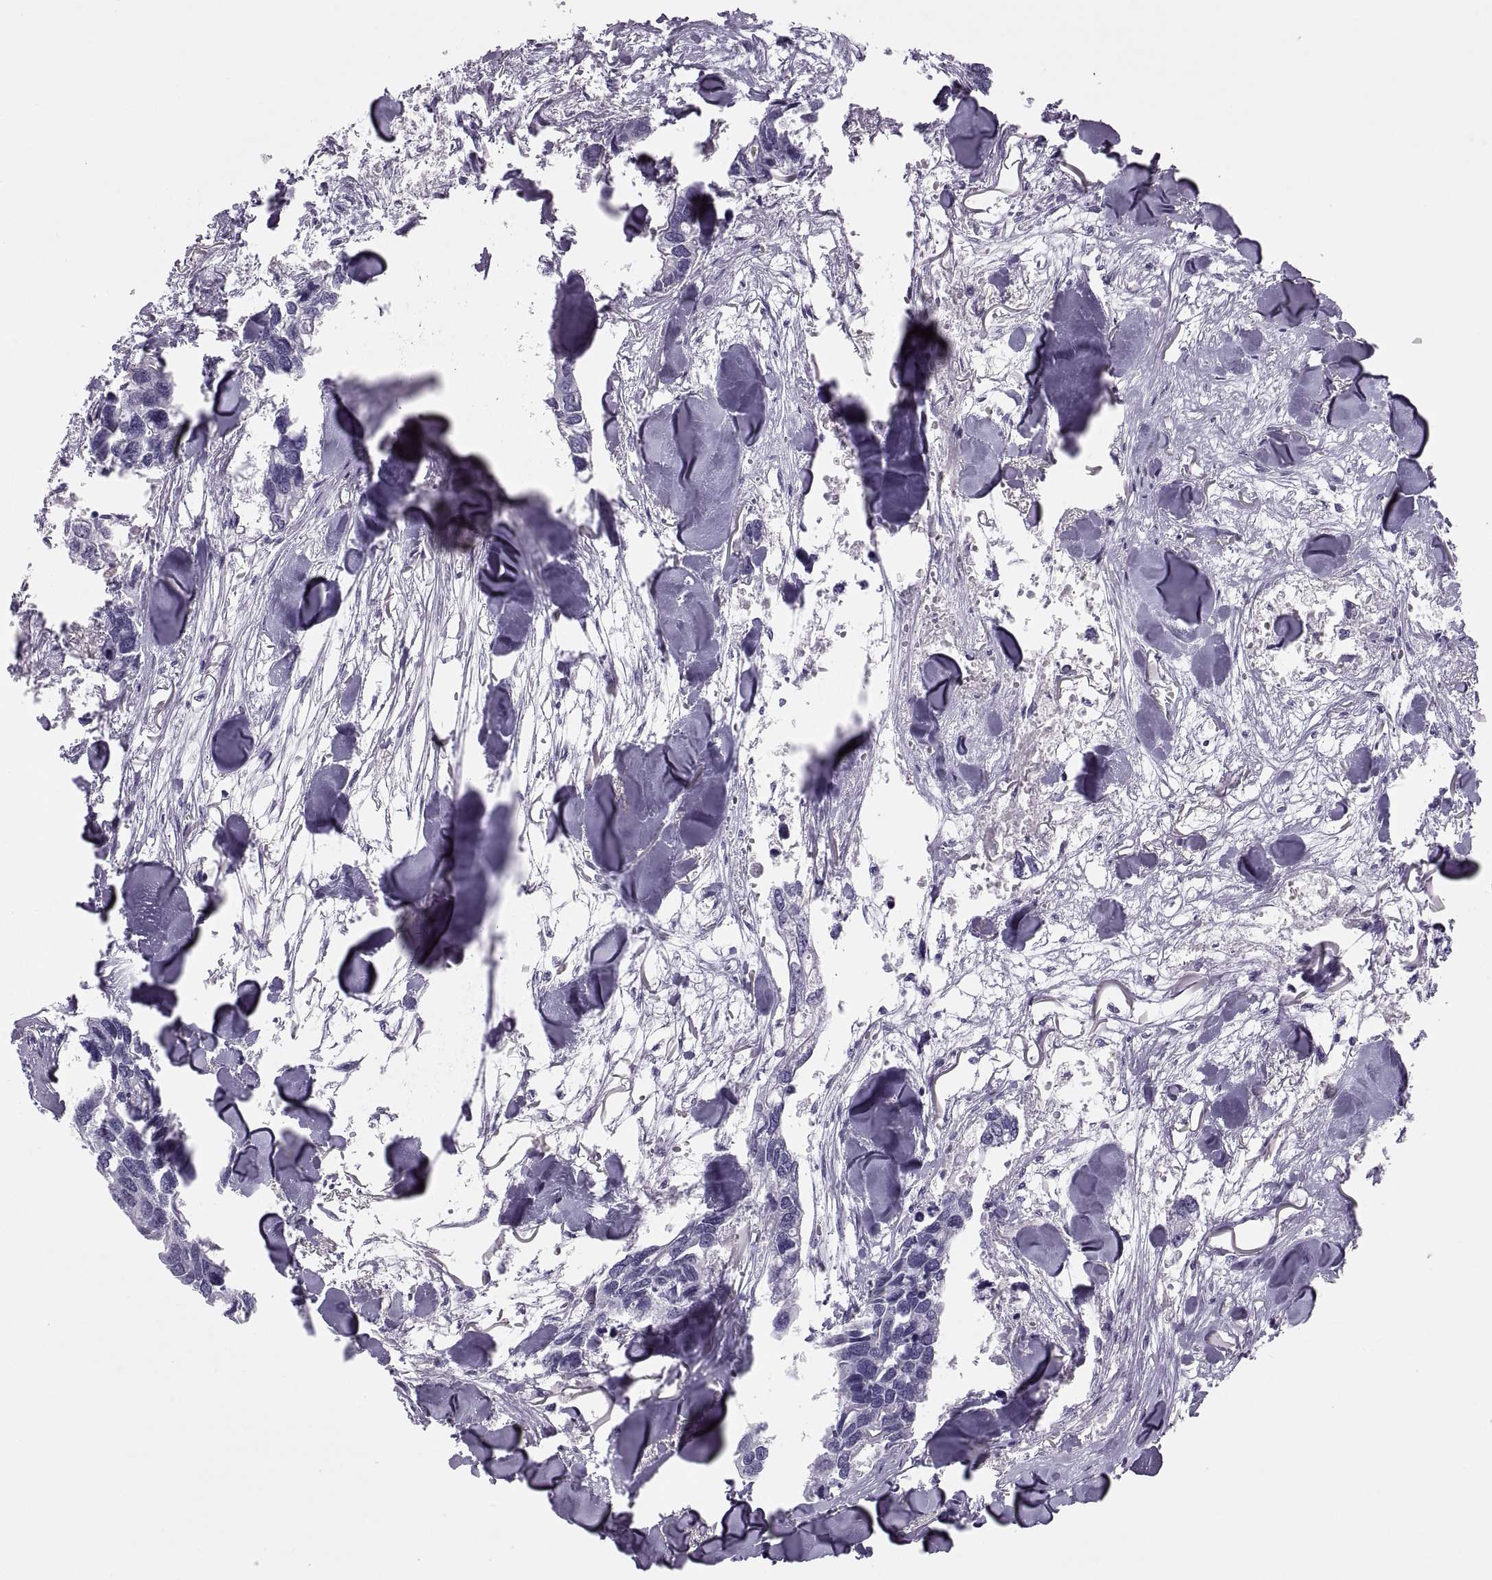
{"staining": {"intensity": "negative", "quantity": "none", "location": "none"}, "tissue": "breast cancer", "cell_type": "Tumor cells", "image_type": "cancer", "snomed": [{"axis": "morphology", "description": "Duct carcinoma"}, {"axis": "topography", "description": "Breast"}], "caption": "The immunohistochemistry photomicrograph has no significant staining in tumor cells of breast cancer (invasive ductal carcinoma) tissue. (IHC, brightfield microscopy, high magnification).", "gene": "SYNGR4", "patient": {"sex": "female", "age": 83}}